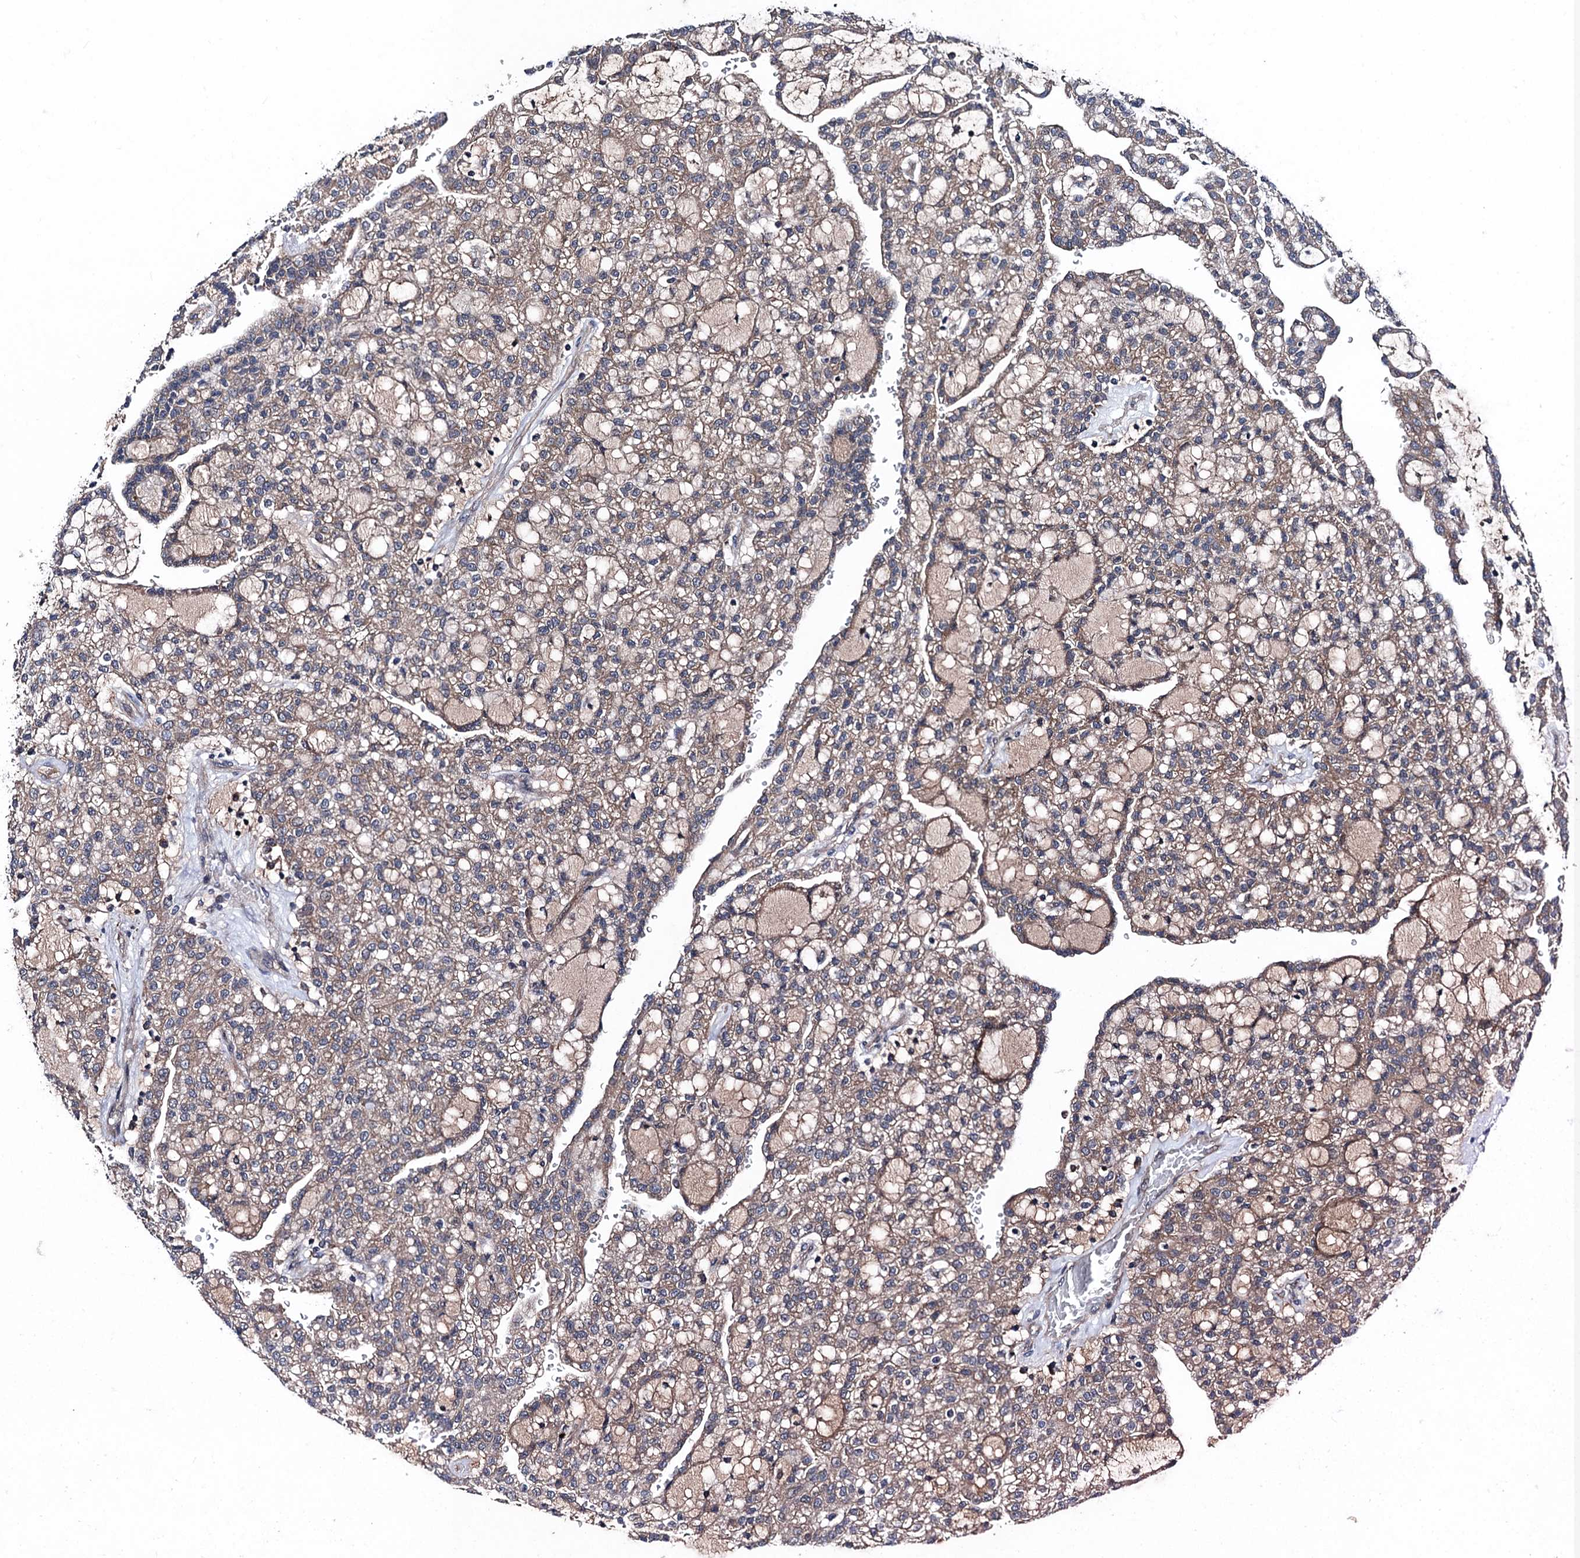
{"staining": {"intensity": "moderate", "quantity": ">75%", "location": "cytoplasmic/membranous"}, "tissue": "renal cancer", "cell_type": "Tumor cells", "image_type": "cancer", "snomed": [{"axis": "morphology", "description": "Adenocarcinoma, NOS"}, {"axis": "topography", "description": "Kidney"}], "caption": "IHC of renal cancer (adenocarcinoma) reveals medium levels of moderate cytoplasmic/membranous positivity in approximately >75% of tumor cells. Nuclei are stained in blue.", "gene": "BLTP3B", "patient": {"sex": "male", "age": 63}}